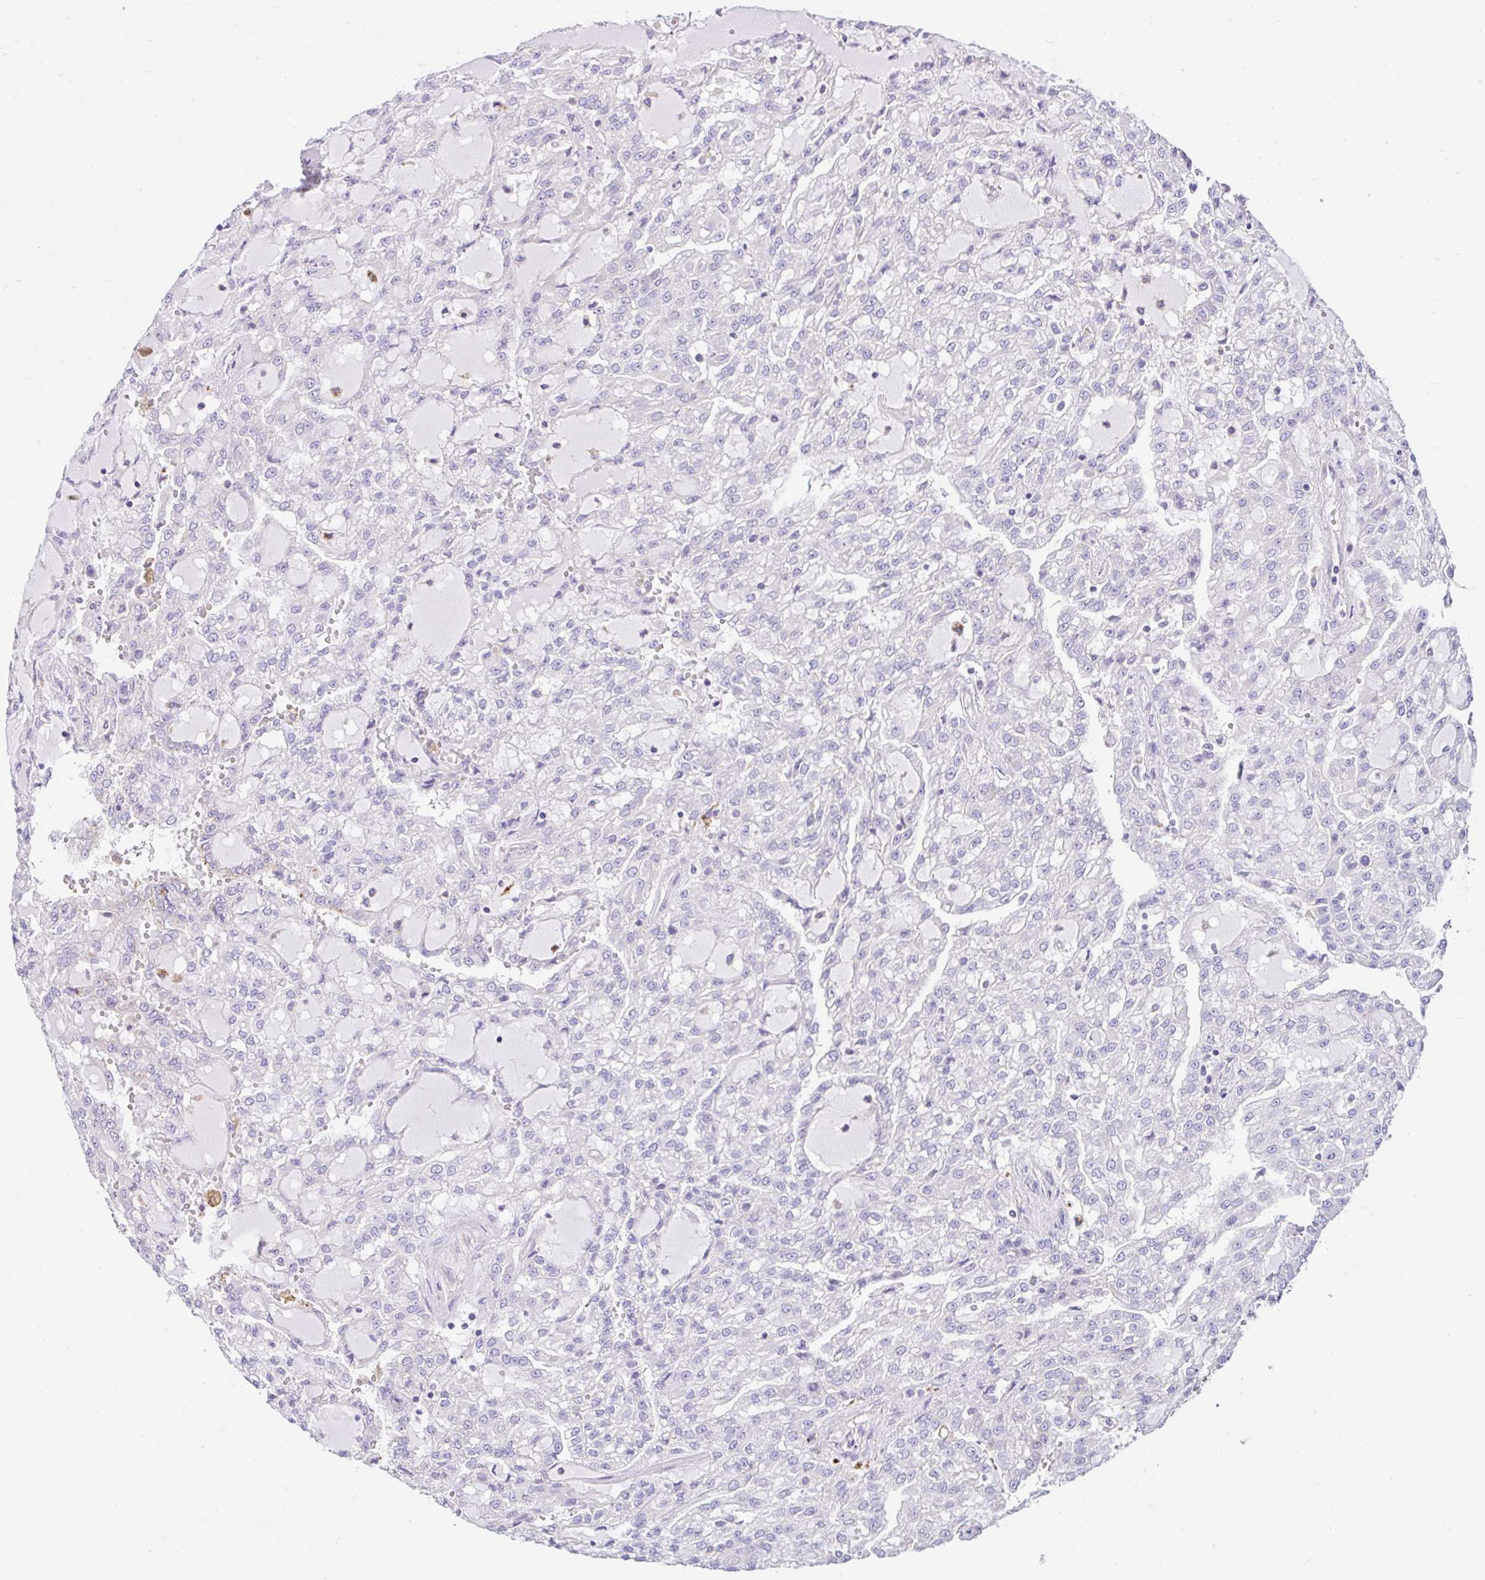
{"staining": {"intensity": "negative", "quantity": "none", "location": "none"}, "tissue": "renal cancer", "cell_type": "Tumor cells", "image_type": "cancer", "snomed": [{"axis": "morphology", "description": "Adenocarcinoma, NOS"}, {"axis": "topography", "description": "Kidney"}], "caption": "DAB immunohistochemical staining of human adenocarcinoma (renal) demonstrates no significant expression in tumor cells. Brightfield microscopy of immunohistochemistry stained with DAB (brown) and hematoxylin (blue), captured at high magnification.", "gene": "CCDC142", "patient": {"sex": "male", "age": 63}}